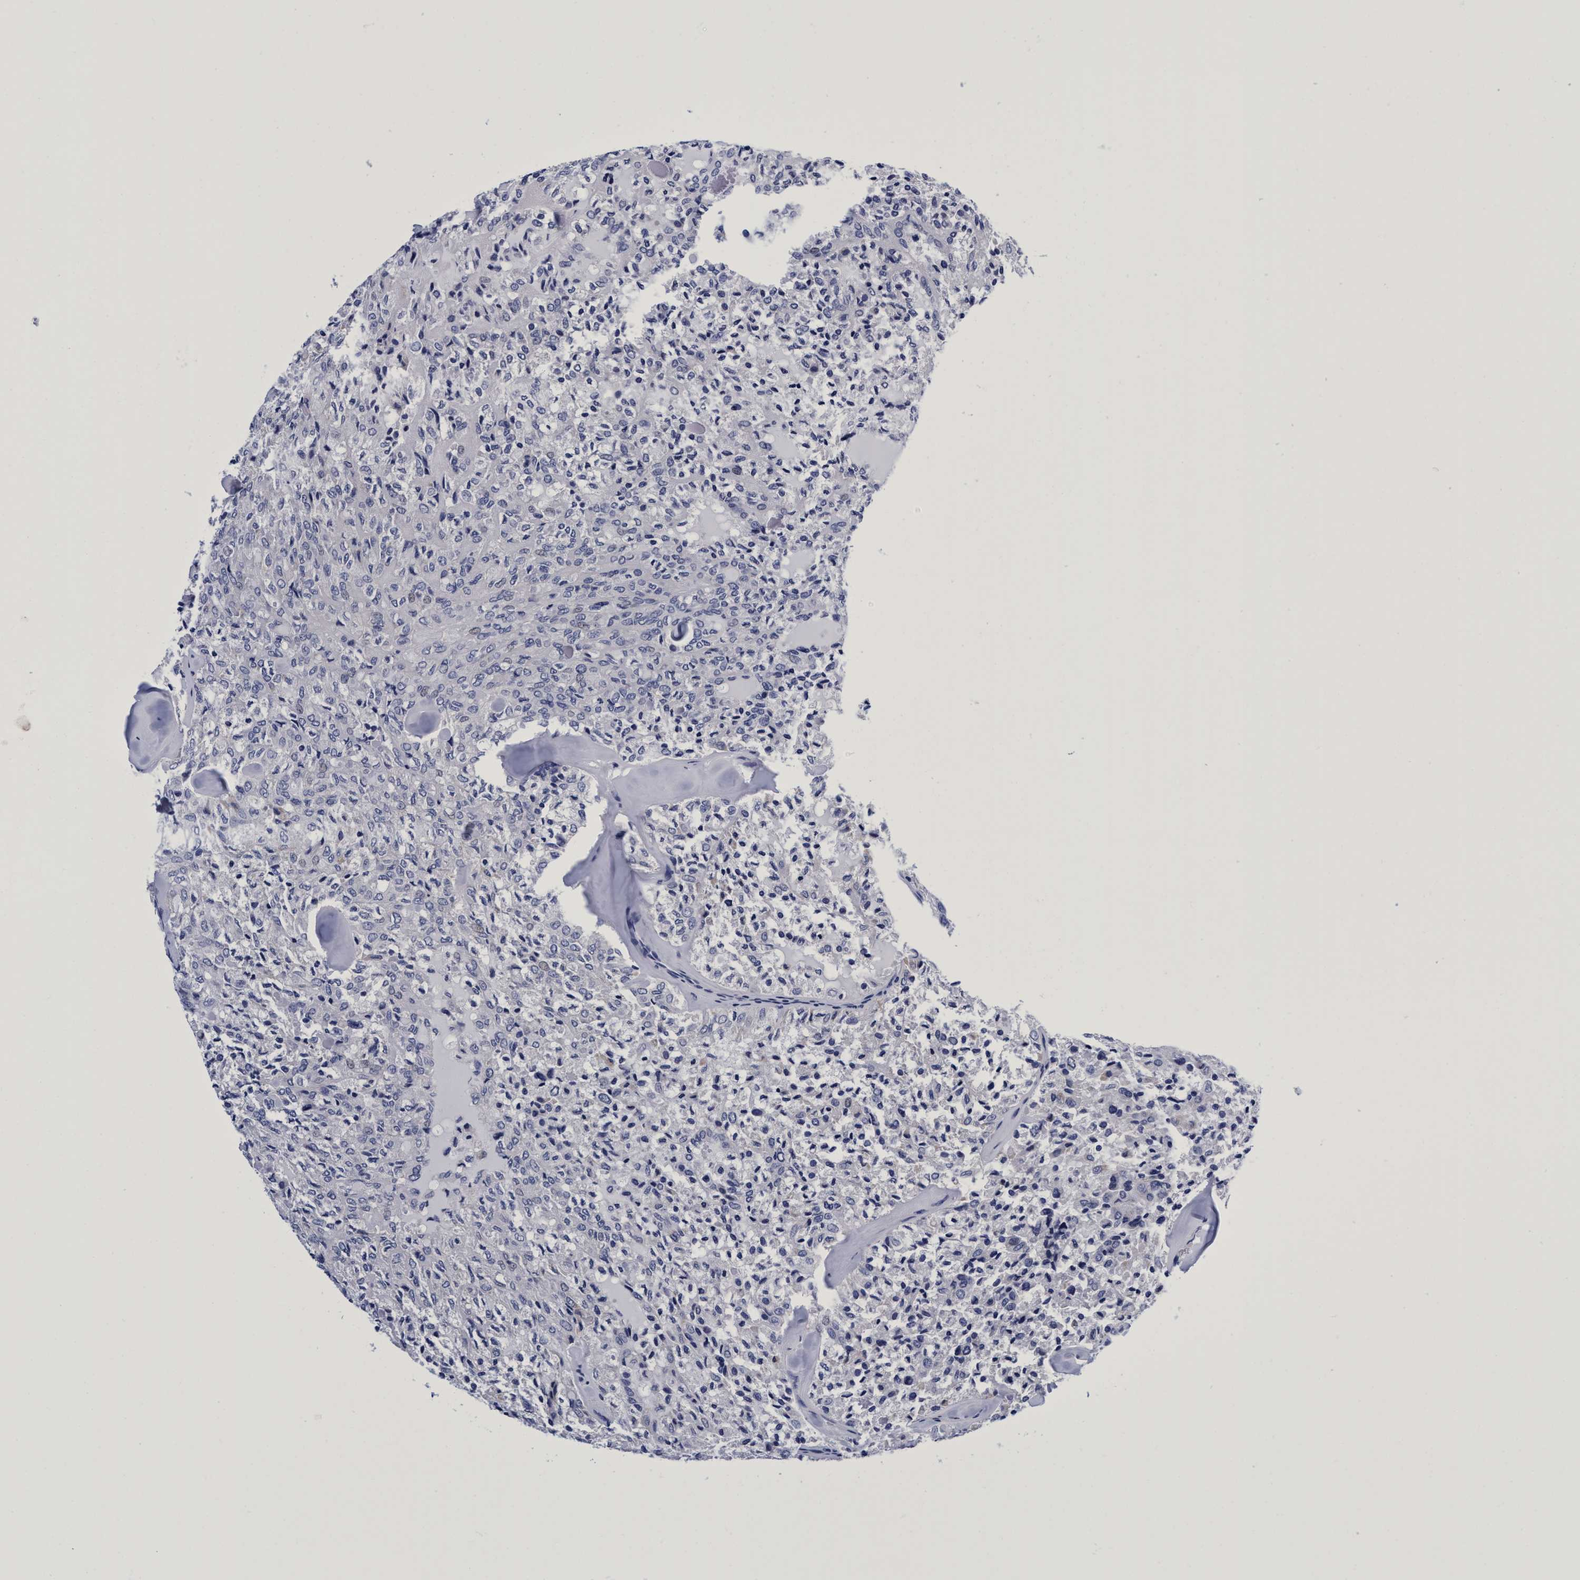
{"staining": {"intensity": "negative", "quantity": "none", "location": "none"}, "tissue": "thyroid cancer", "cell_type": "Tumor cells", "image_type": "cancer", "snomed": [{"axis": "morphology", "description": "Follicular adenoma carcinoma, NOS"}, {"axis": "topography", "description": "Thyroid gland"}], "caption": "Immunohistochemical staining of human thyroid cancer shows no significant expression in tumor cells.", "gene": "PLPPR1", "patient": {"sex": "male", "age": 75}}